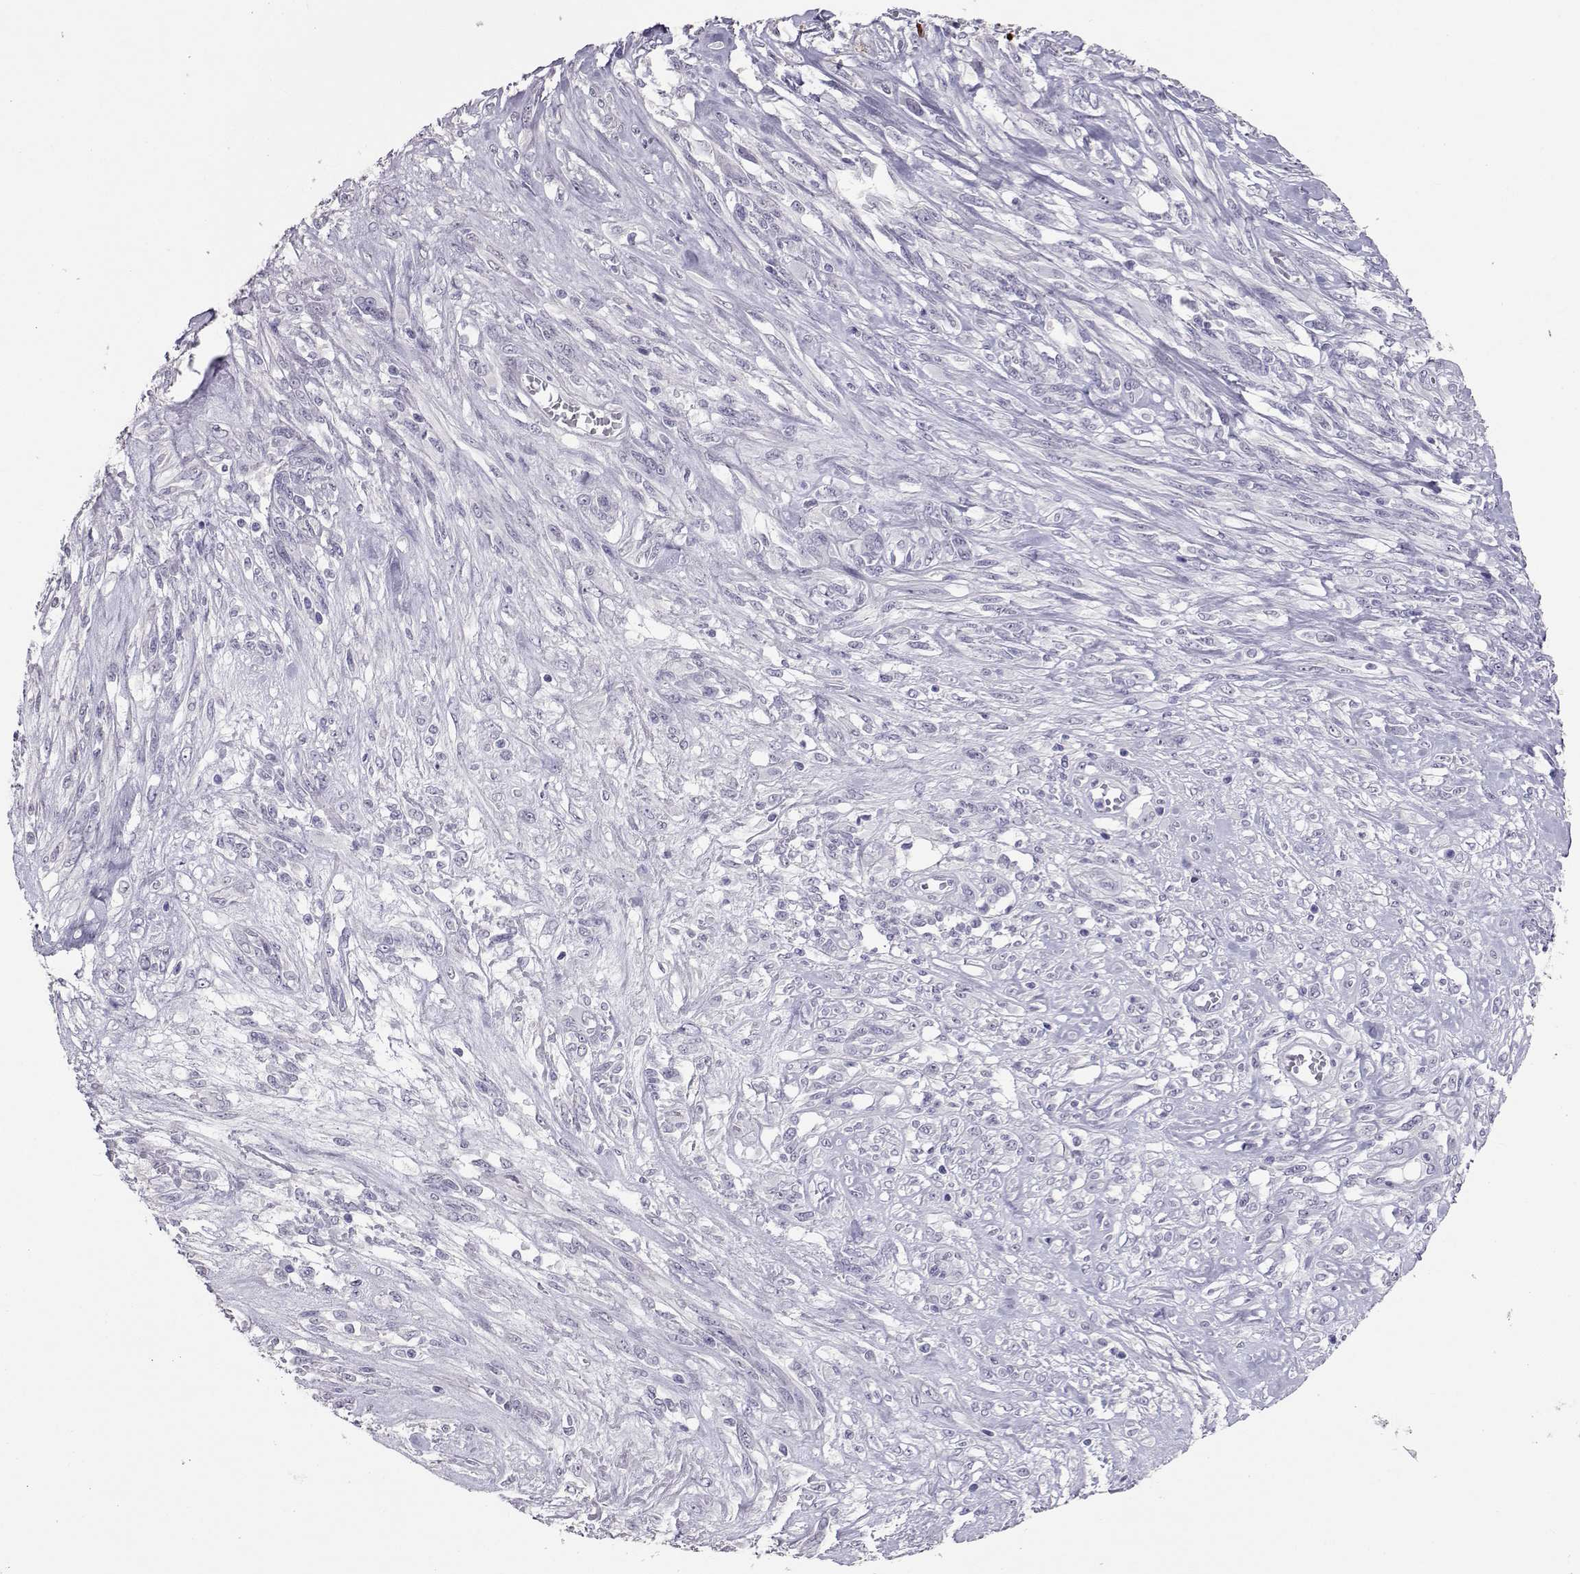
{"staining": {"intensity": "negative", "quantity": "none", "location": "none"}, "tissue": "melanoma", "cell_type": "Tumor cells", "image_type": "cancer", "snomed": [{"axis": "morphology", "description": "Malignant melanoma, NOS"}, {"axis": "topography", "description": "Skin"}], "caption": "Melanoma stained for a protein using immunohistochemistry (IHC) reveals no expression tumor cells.", "gene": "PMCH", "patient": {"sex": "female", "age": 91}}